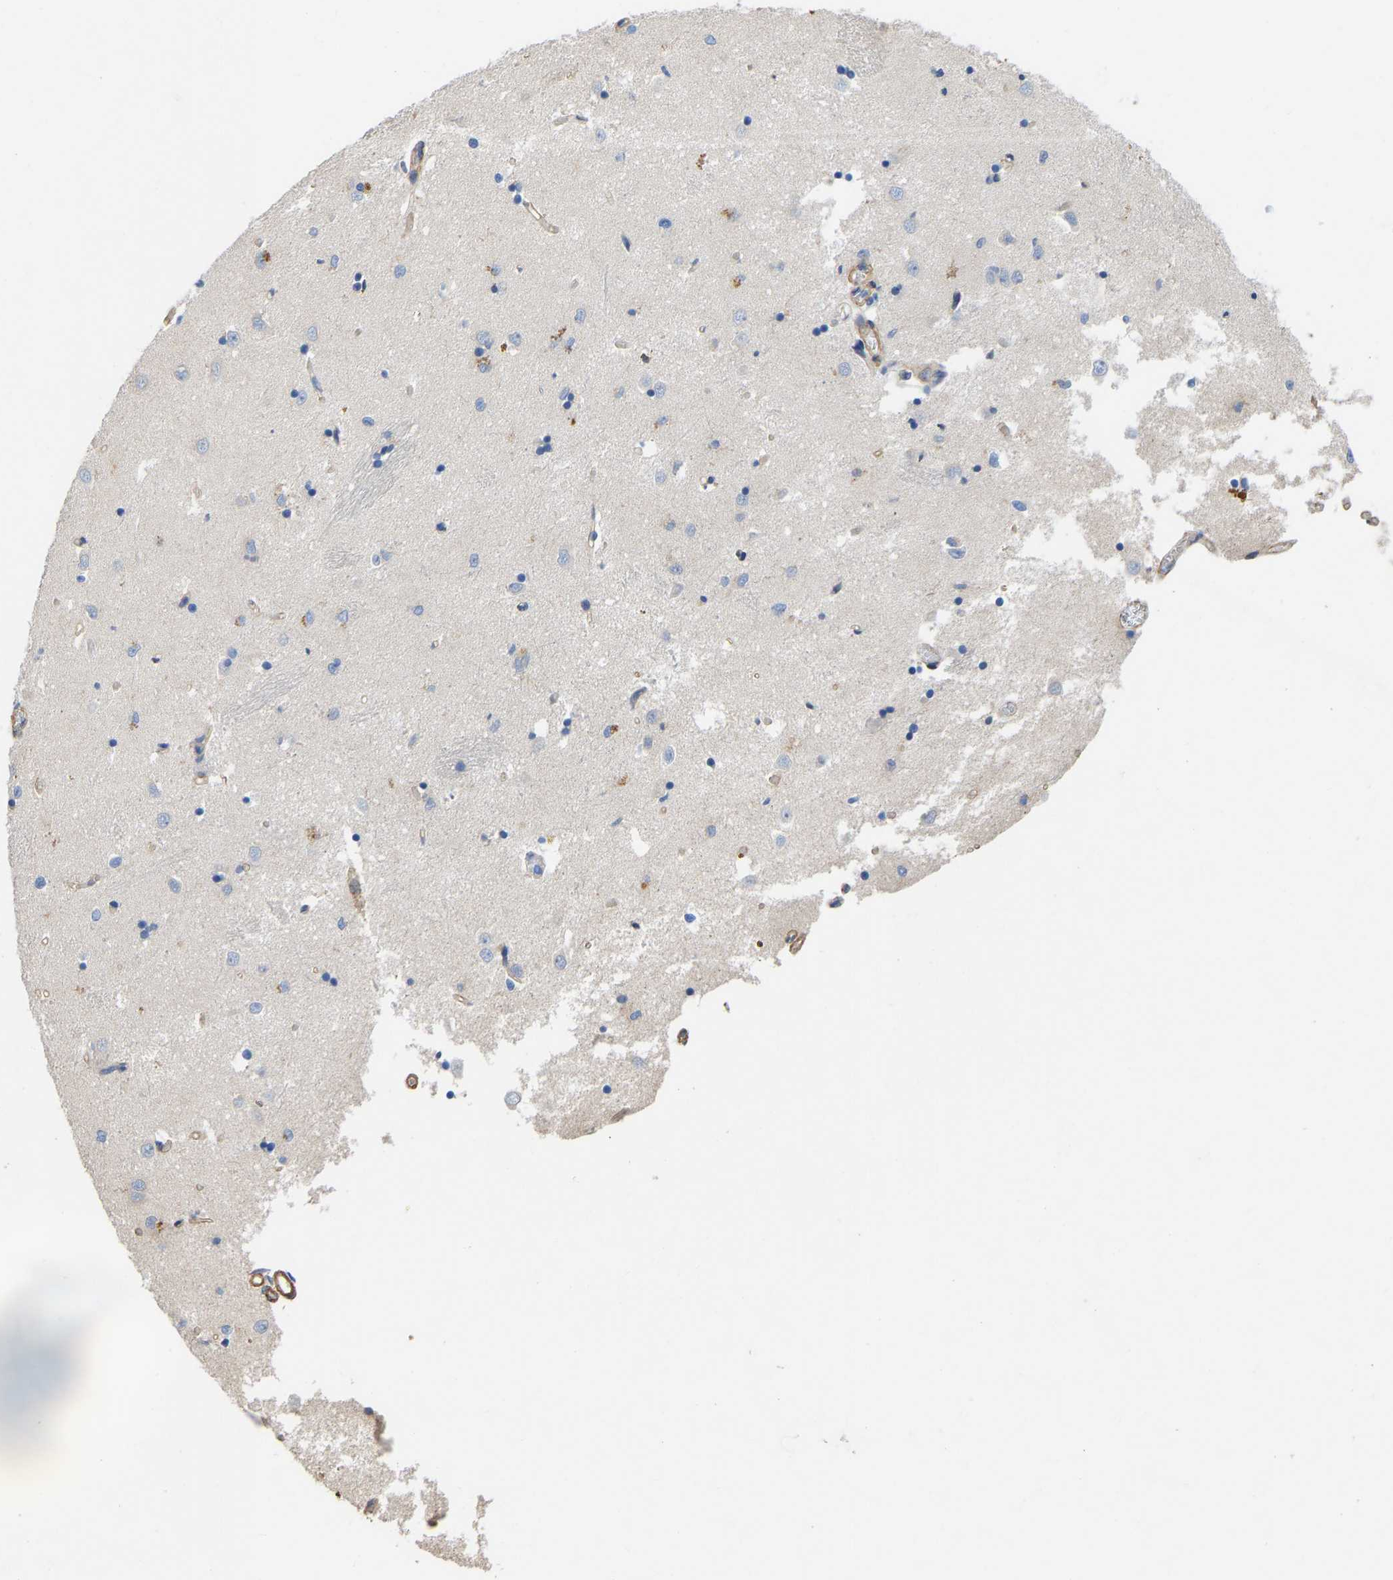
{"staining": {"intensity": "moderate", "quantity": "<25%", "location": "cytoplasmic/membranous"}, "tissue": "caudate", "cell_type": "Glial cells", "image_type": "normal", "snomed": [{"axis": "morphology", "description": "Normal tissue, NOS"}, {"axis": "topography", "description": "Lateral ventricle wall"}], "caption": "Glial cells show moderate cytoplasmic/membranous staining in approximately <25% of cells in benign caudate.", "gene": "ELMO2", "patient": {"sex": "female", "age": 19}}